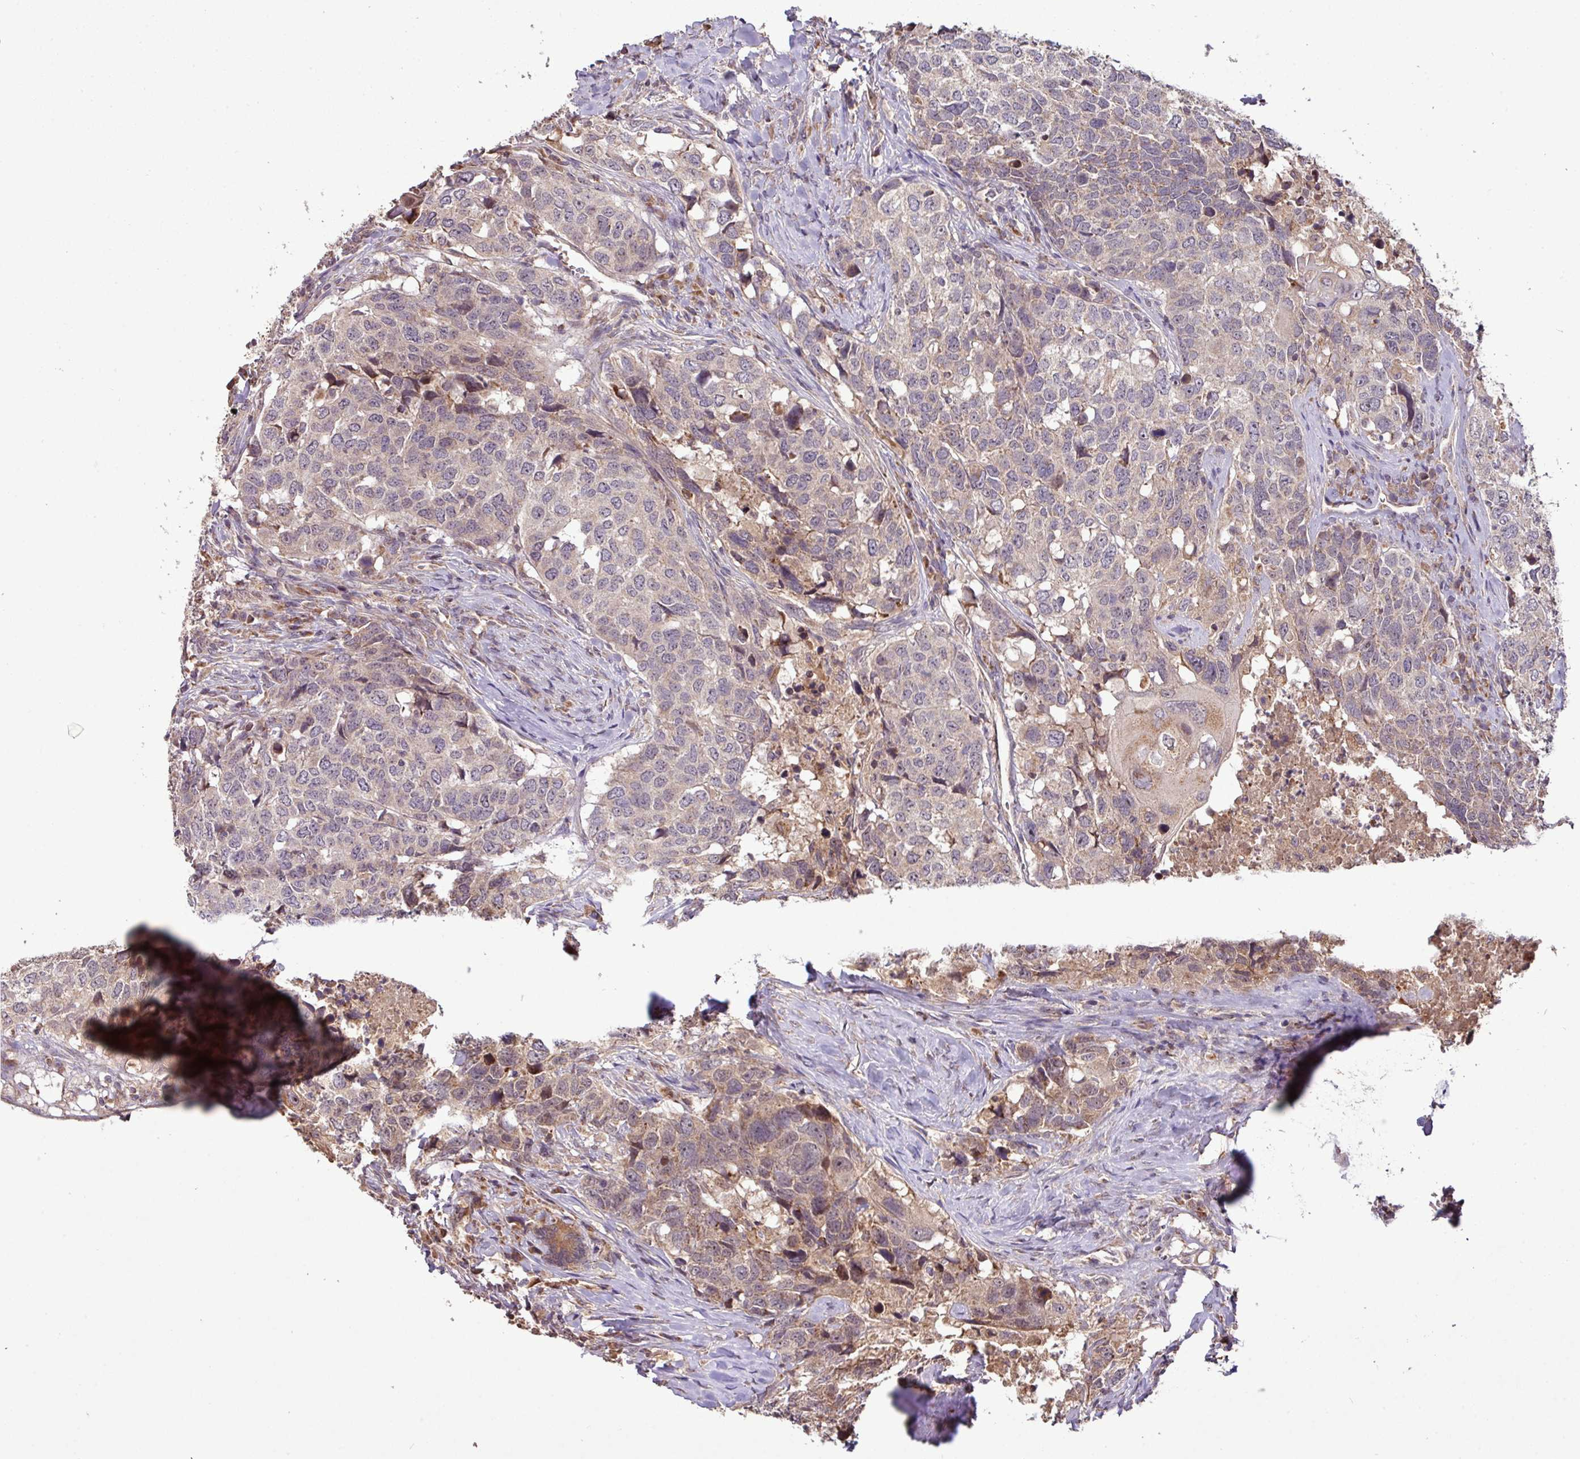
{"staining": {"intensity": "weak", "quantity": "<25%", "location": "cytoplasmic/membranous"}, "tissue": "head and neck cancer", "cell_type": "Tumor cells", "image_type": "cancer", "snomed": [{"axis": "morphology", "description": "Normal tissue, NOS"}, {"axis": "morphology", "description": "Squamous cell carcinoma, NOS"}, {"axis": "topography", "description": "Skeletal muscle"}, {"axis": "topography", "description": "Vascular tissue"}, {"axis": "topography", "description": "Peripheral nerve tissue"}, {"axis": "topography", "description": "Head-Neck"}], "caption": "Immunohistochemistry micrograph of neoplastic tissue: head and neck squamous cell carcinoma stained with DAB (3,3'-diaminobenzidine) demonstrates no significant protein staining in tumor cells. (Stains: DAB immunohistochemistry (IHC) with hematoxylin counter stain, Microscopy: brightfield microscopy at high magnification).", "gene": "YPEL3", "patient": {"sex": "male", "age": 66}}